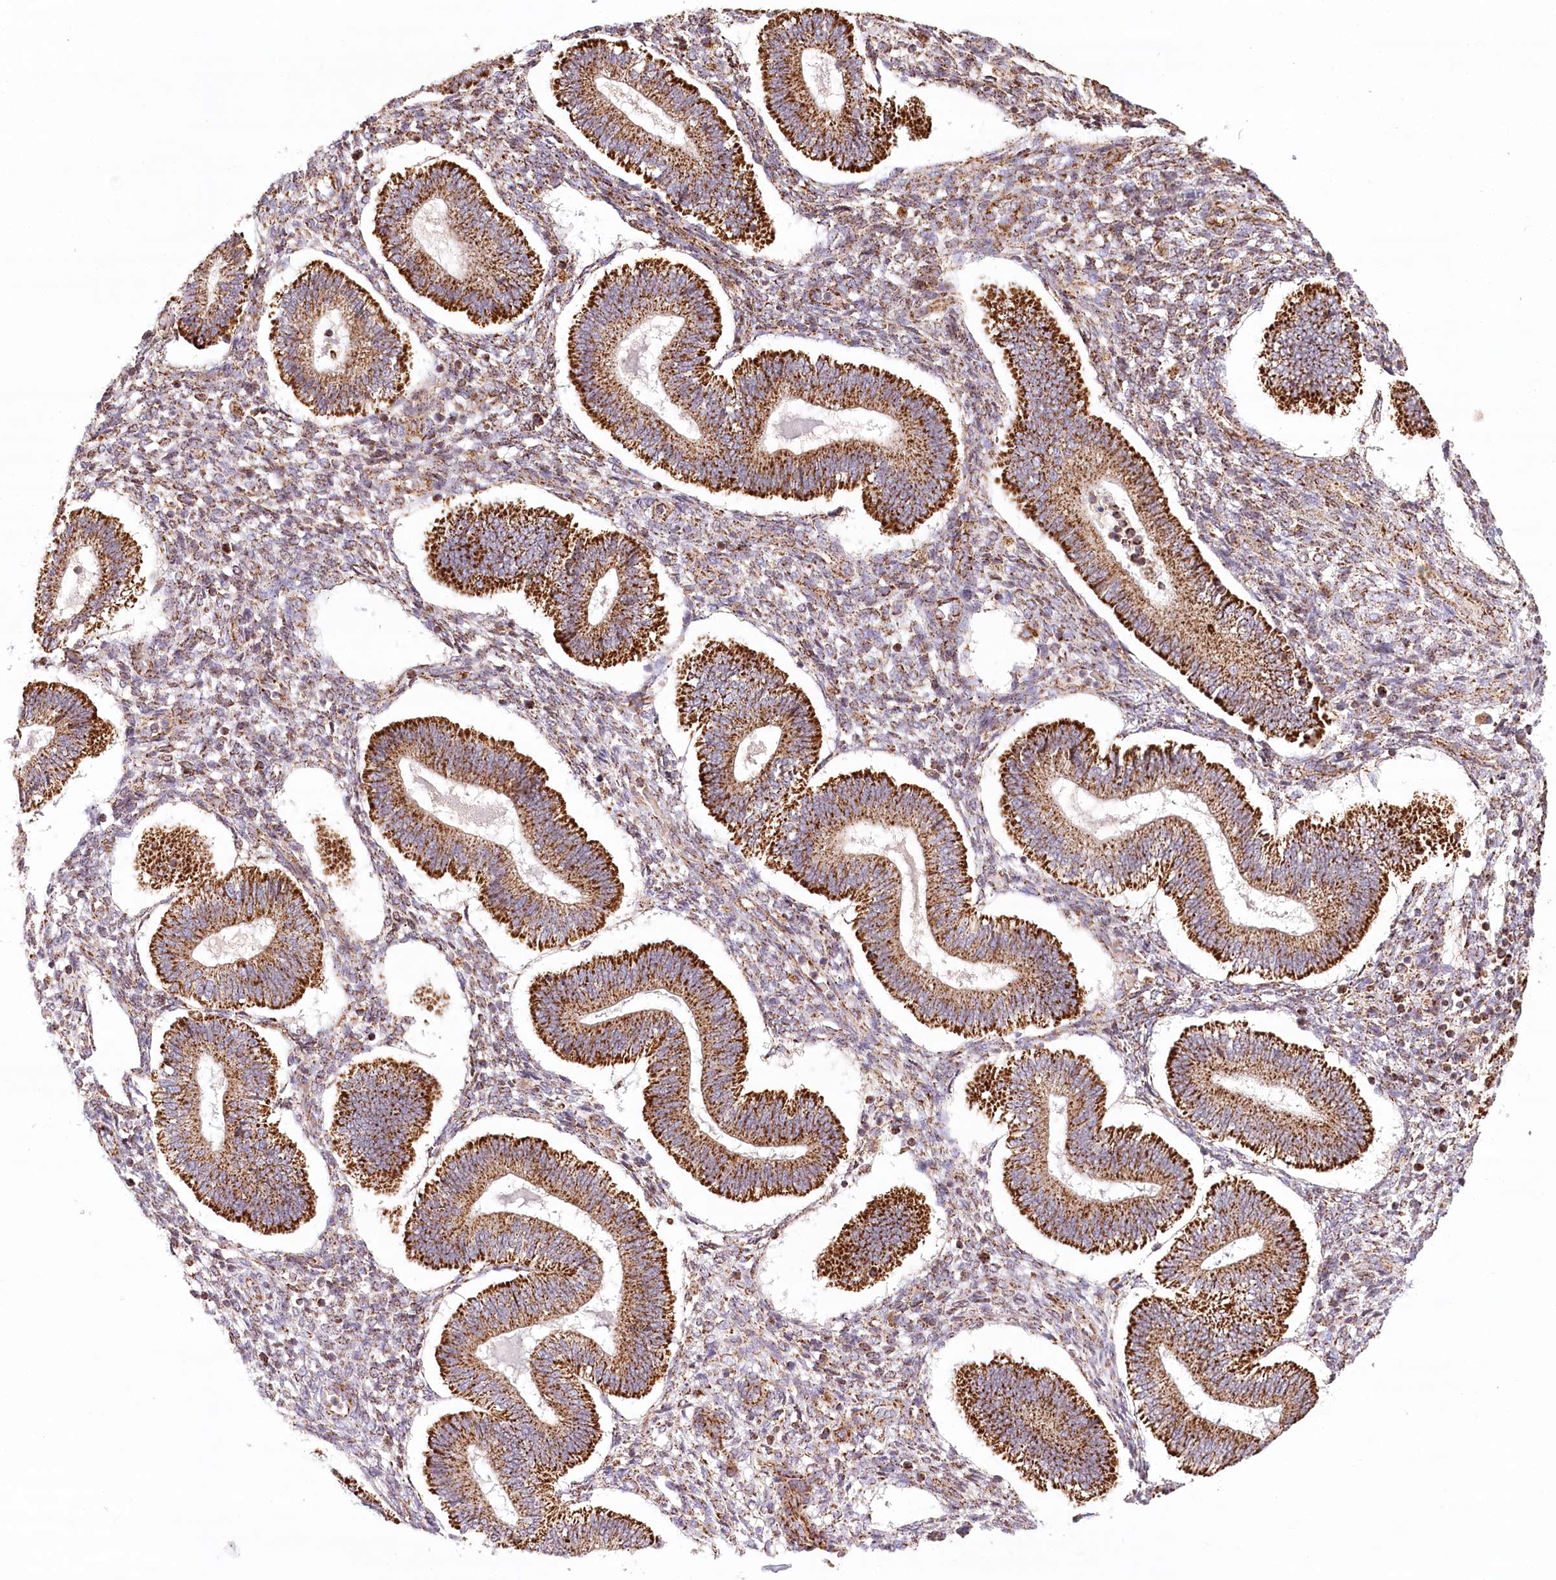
{"staining": {"intensity": "moderate", "quantity": "25%-75%", "location": "cytoplasmic/membranous"}, "tissue": "endometrium", "cell_type": "Cells in endometrial stroma", "image_type": "normal", "snomed": [{"axis": "morphology", "description": "Normal tissue, NOS"}, {"axis": "topography", "description": "Endometrium"}], "caption": "IHC staining of benign endometrium, which demonstrates medium levels of moderate cytoplasmic/membranous staining in about 25%-75% of cells in endometrial stroma indicating moderate cytoplasmic/membranous protein expression. The staining was performed using DAB (brown) for protein detection and nuclei were counterstained in hematoxylin (blue).", "gene": "UMPS", "patient": {"sex": "female", "age": 25}}